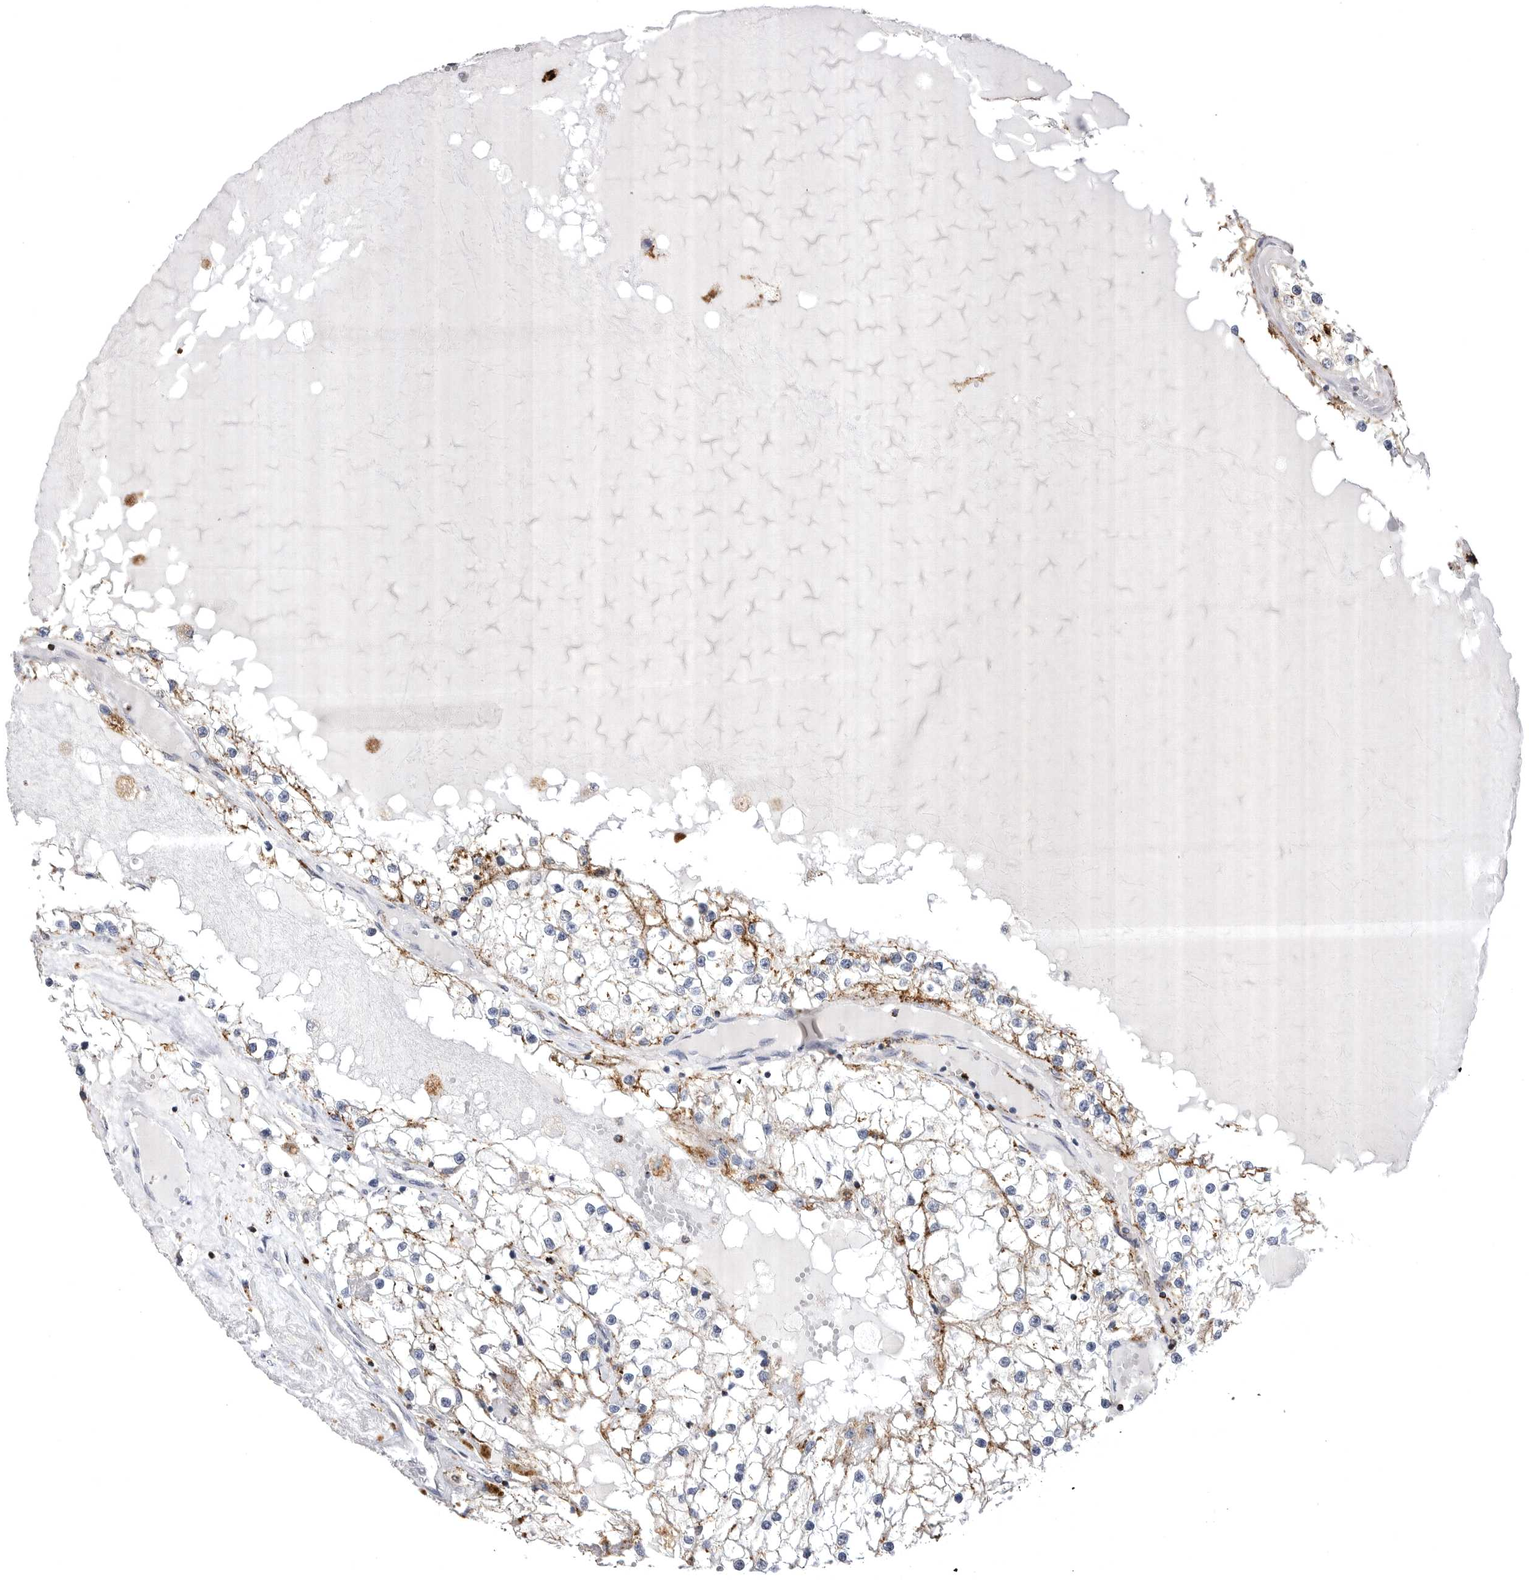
{"staining": {"intensity": "moderate", "quantity": "<25%", "location": "cytoplasmic/membranous"}, "tissue": "renal cancer", "cell_type": "Tumor cells", "image_type": "cancer", "snomed": [{"axis": "morphology", "description": "Adenocarcinoma, NOS"}, {"axis": "topography", "description": "Kidney"}], "caption": "Immunohistochemical staining of renal cancer displays low levels of moderate cytoplasmic/membranous expression in about <25% of tumor cells. The staining was performed using DAB (3,3'-diaminobenzidine) to visualize the protein expression in brown, while the nuclei were stained in blue with hematoxylin (Magnification: 20x).", "gene": "PSPN", "patient": {"sex": "male", "age": 68}}